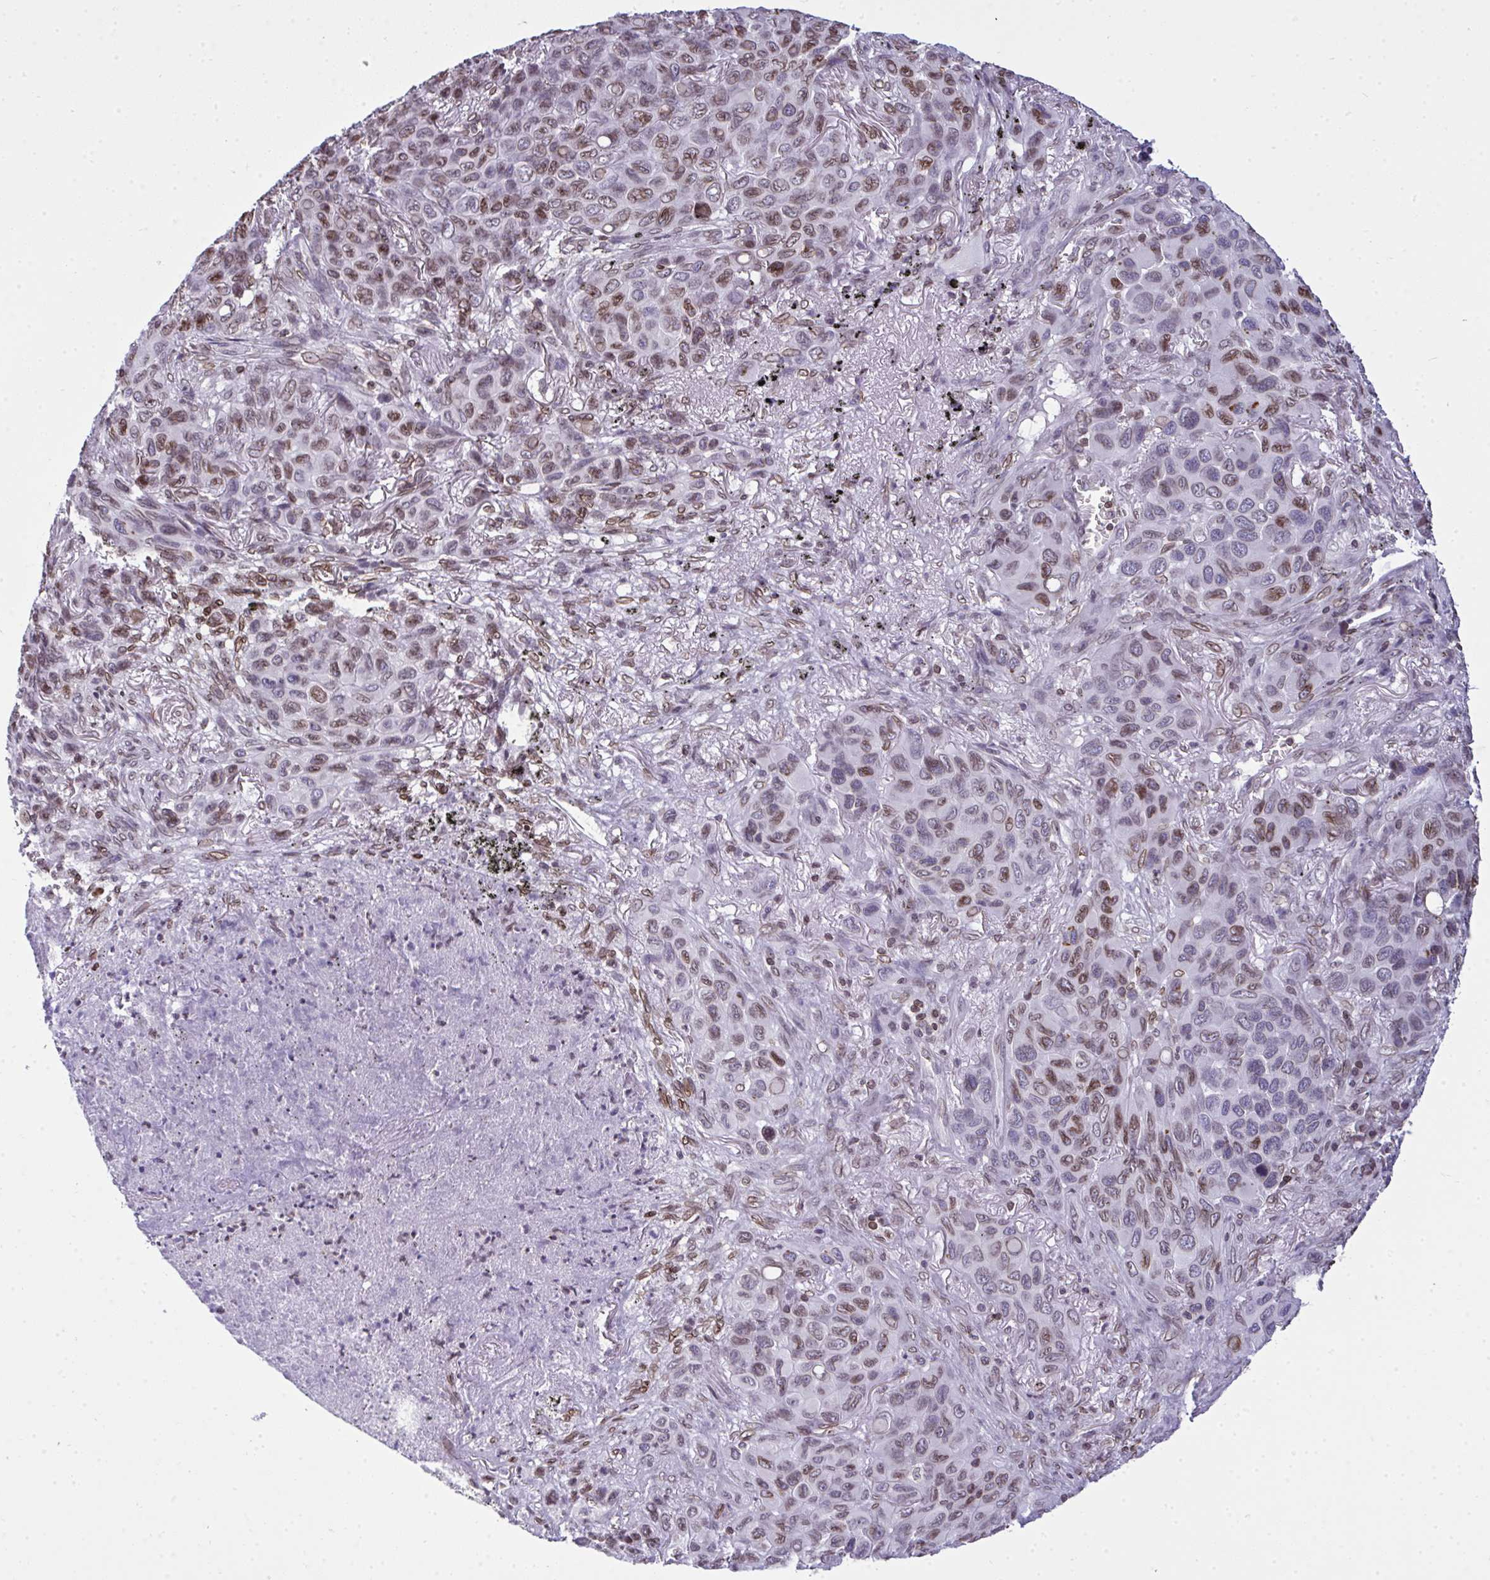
{"staining": {"intensity": "weak", "quantity": "25%-75%", "location": "nuclear"}, "tissue": "melanoma", "cell_type": "Tumor cells", "image_type": "cancer", "snomed": [{"axis": "morphology", "description": "Malignant melanoma, Metastatic site"}, {"axis": "topography", "description": "Lung"}], "caption": "Melanoma tissue shows weak nuclear expression in about 25%-75% of tumor cells", "gene": "LMNB2", "patient": {"sex": "male", "age": 48}}